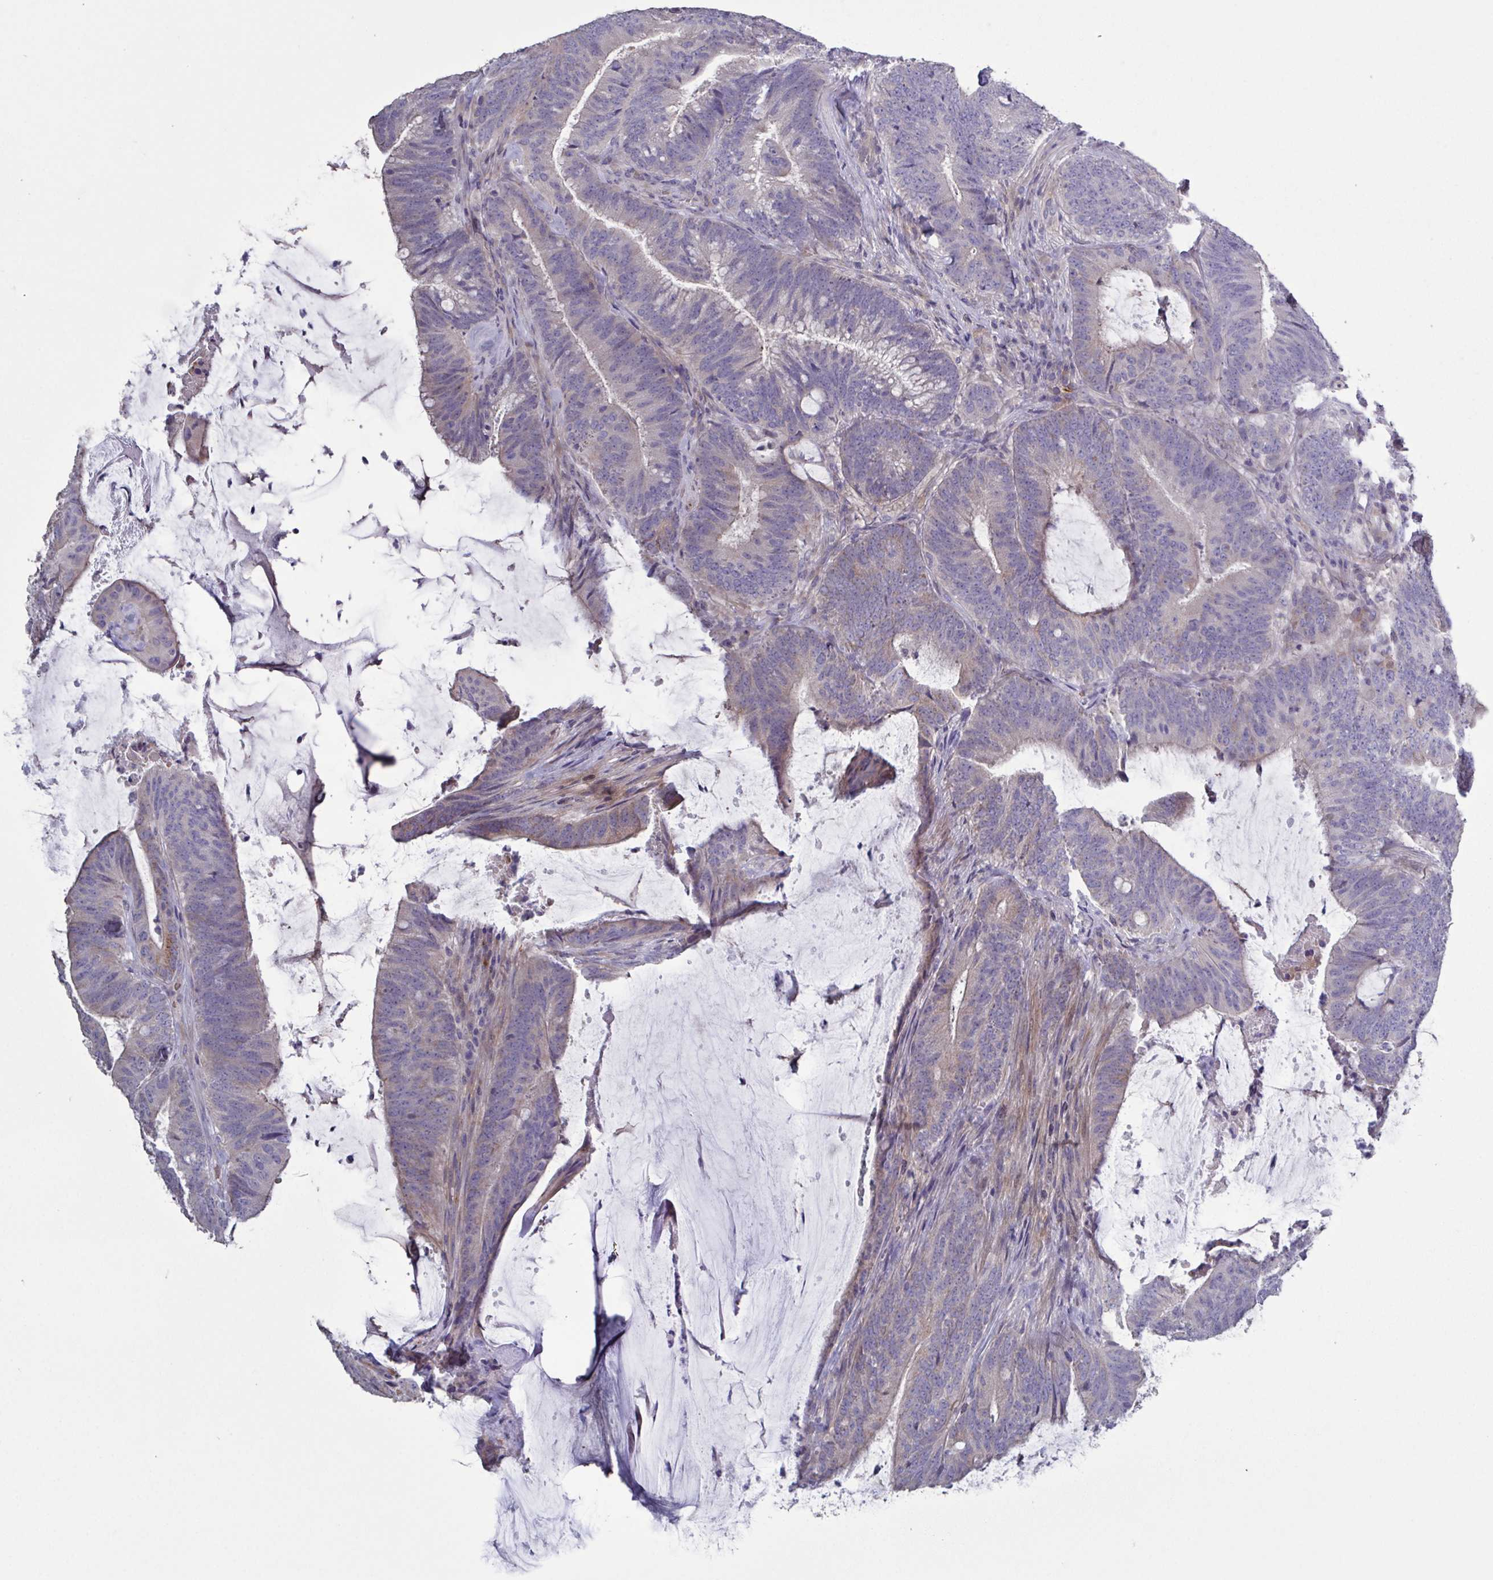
{"staining": {"intensity": "weak", "quantity": "<25%", "location": "cytoplasmic/membranous"}, "tissue": "colorectal cancer", "cell_type": "Tumor cells", "image_type": "cancer", "snomed": [{"axis": "morphology", "description": "Adenocarcinoma, NOS"}, {"axis": "topography", "description": "Colon"}], "caption": "The photomicrograph exhibits no significant expression in tumor cells of colorectal cancer (adenocarcinoma).", "gene": "GLDC", "patient": {"sex": "female", "age": 43}}